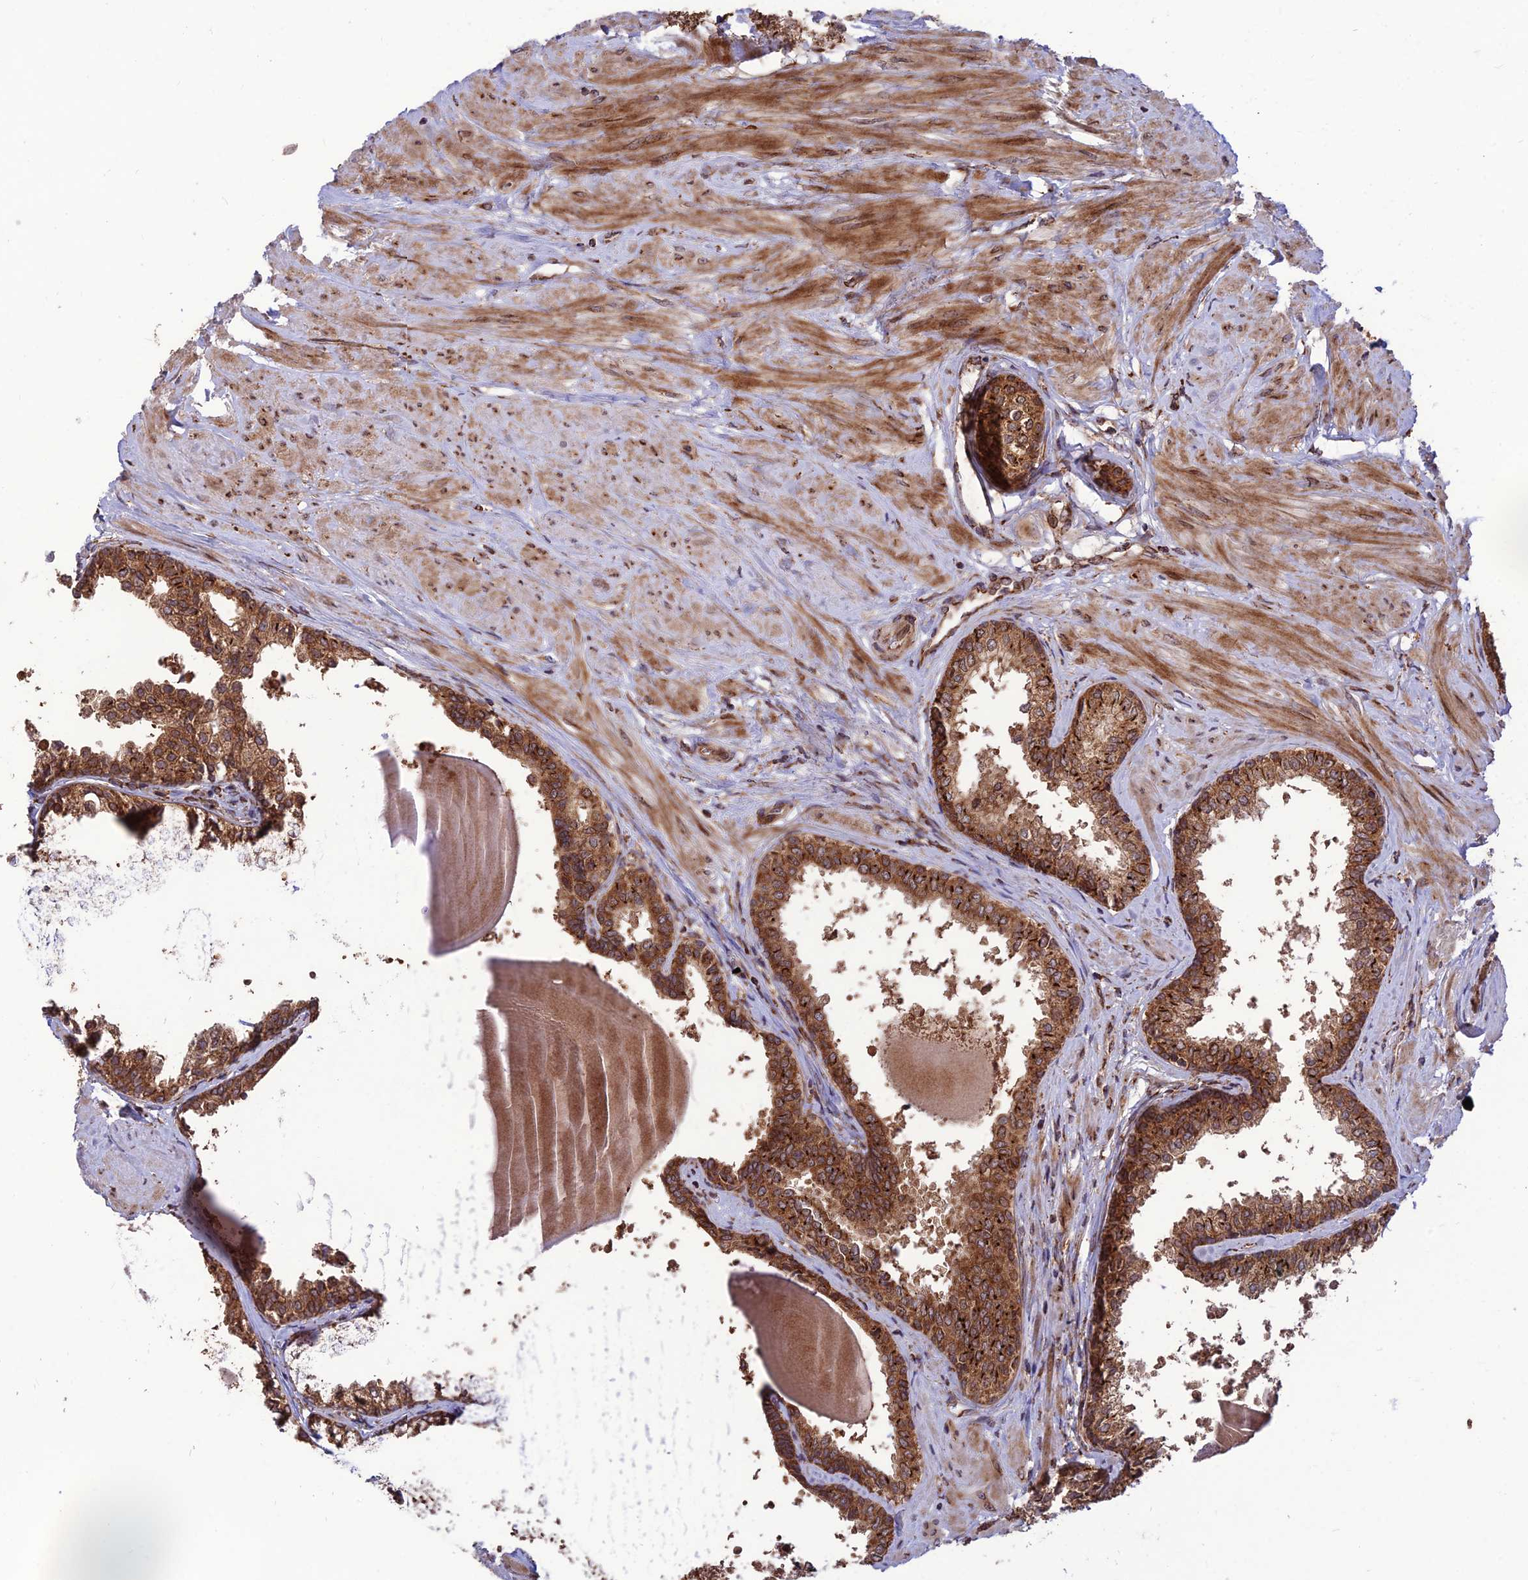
{"staining": {"intensity": "strong", "quantity": ">75%", "location": "cytoplasmic/membranous"}, "tissue": "prostate", "cell_type": "Glandular cells", "image_type": "normal", "snomed": [{"axis": "morphology", "description": "Normal tissue, NOS"}, {"axis": "topography", "description": "Prostate"}], "caption": "Glandular cells exhibit high levels of strong cytoplasmic/membranous expression in about >75% of cells in normal human prostate. (DAB (3,3'-diaminobenzidine) = brown stain, brightfield microscopy at high magnification).", "gene": "CRTAP", "patient": {"sex": "male", "age": 48}}